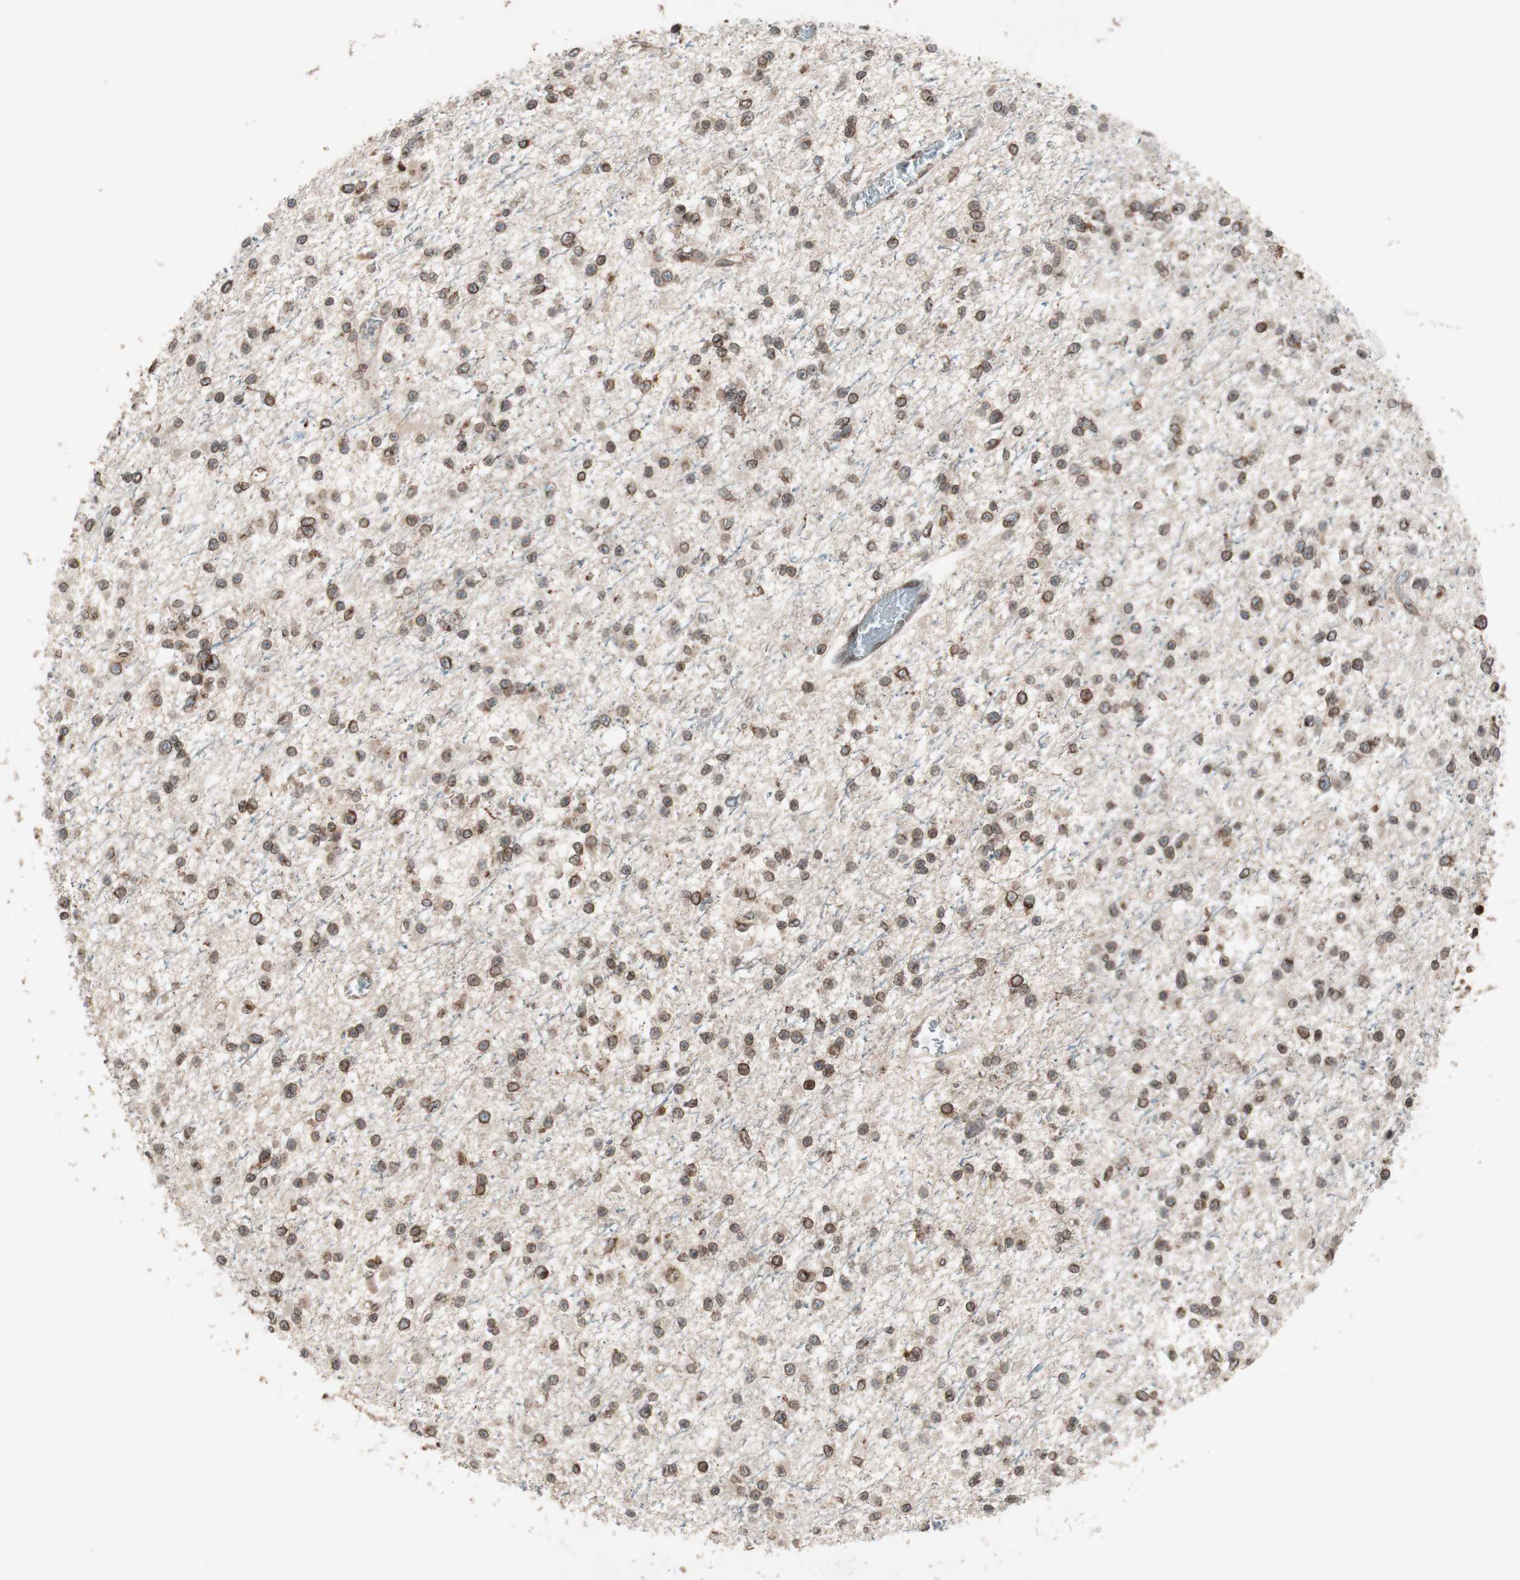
{"staining": {"intensity": "moderate", "quantity": ">75%", "location": "cytoplasmic/membranous,nuclear"}, "tissue": "glioma", "cell_type": "Tumor cells", "image_type": "cancer", "snomed": [{"axis": "morphology", "description": "Glioma, malignant, Low grade"}, {"axis": "topography", "description": "Brain"}], "caption": "The histopathology image reveals immunohistochemical staining of glioma. There is moderate cytoplasmic/membranous and nuclear expression is seen in about >75% of tumor cells. (brown staining indicates protein expression, while blue staining denotes nuclei).", "gene": "NUP62", "patient": {"sex": "female", "age": 22}}